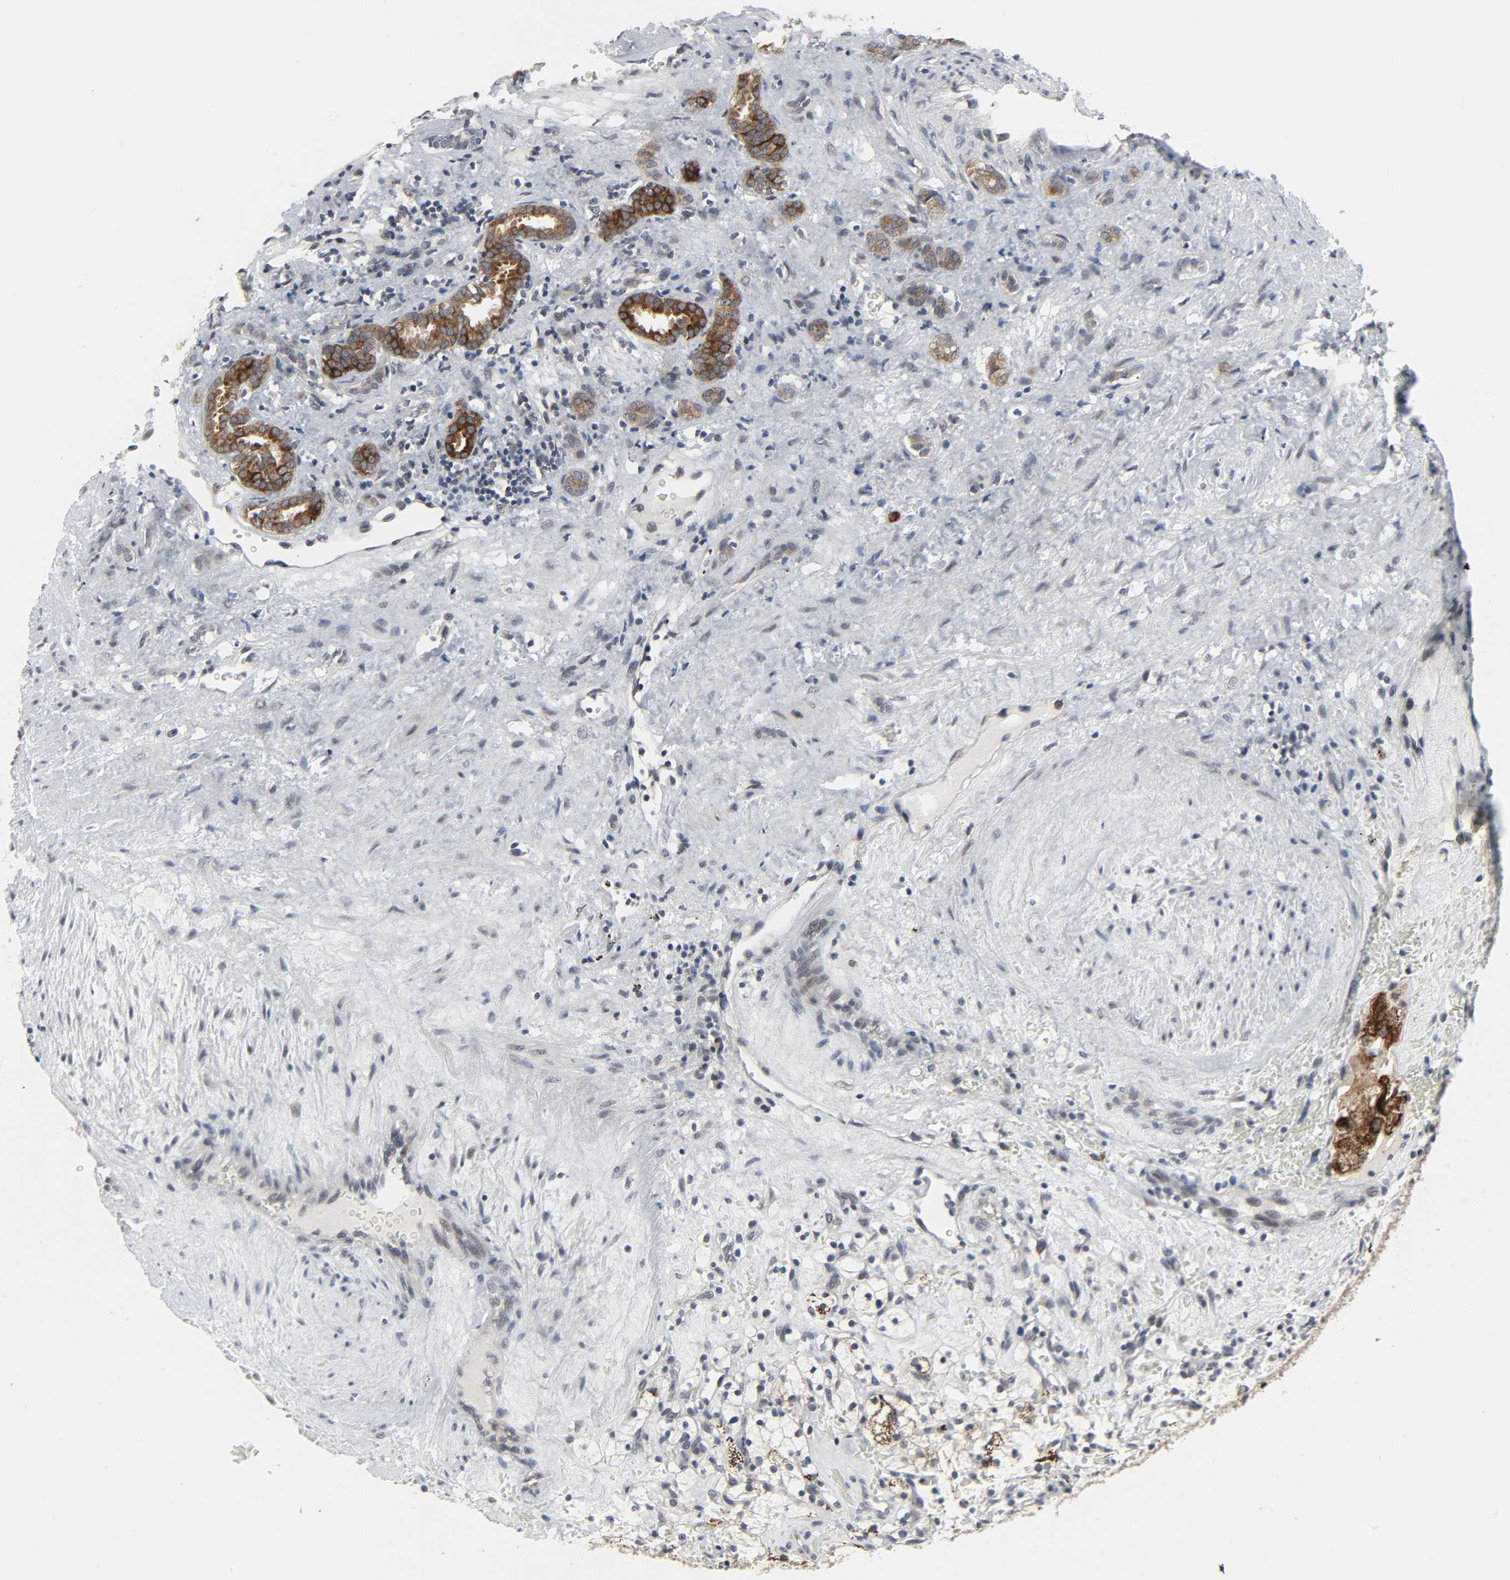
{"staining": {"intensity": "negative", "quantity": "none", "location": "none"}, "tissue": "renal cancer", "cell_type": "Tumor cells", "image_type": "cancer", "snomed": [{"axis": "morphology", "description": "Adenocarcinoma, NOS"}, {"axis": "topography", "description": "Kidney"}], "caption": "Immunohistochemistry micrograph of neoplastic tissue: human adenocarcinoma (renal) stained with DAB shows no significant protein expression in tumor cells. Nuclei are stained in blue.", "gene": "MUC1", "patient": {"sex": "female", "age": 83}}